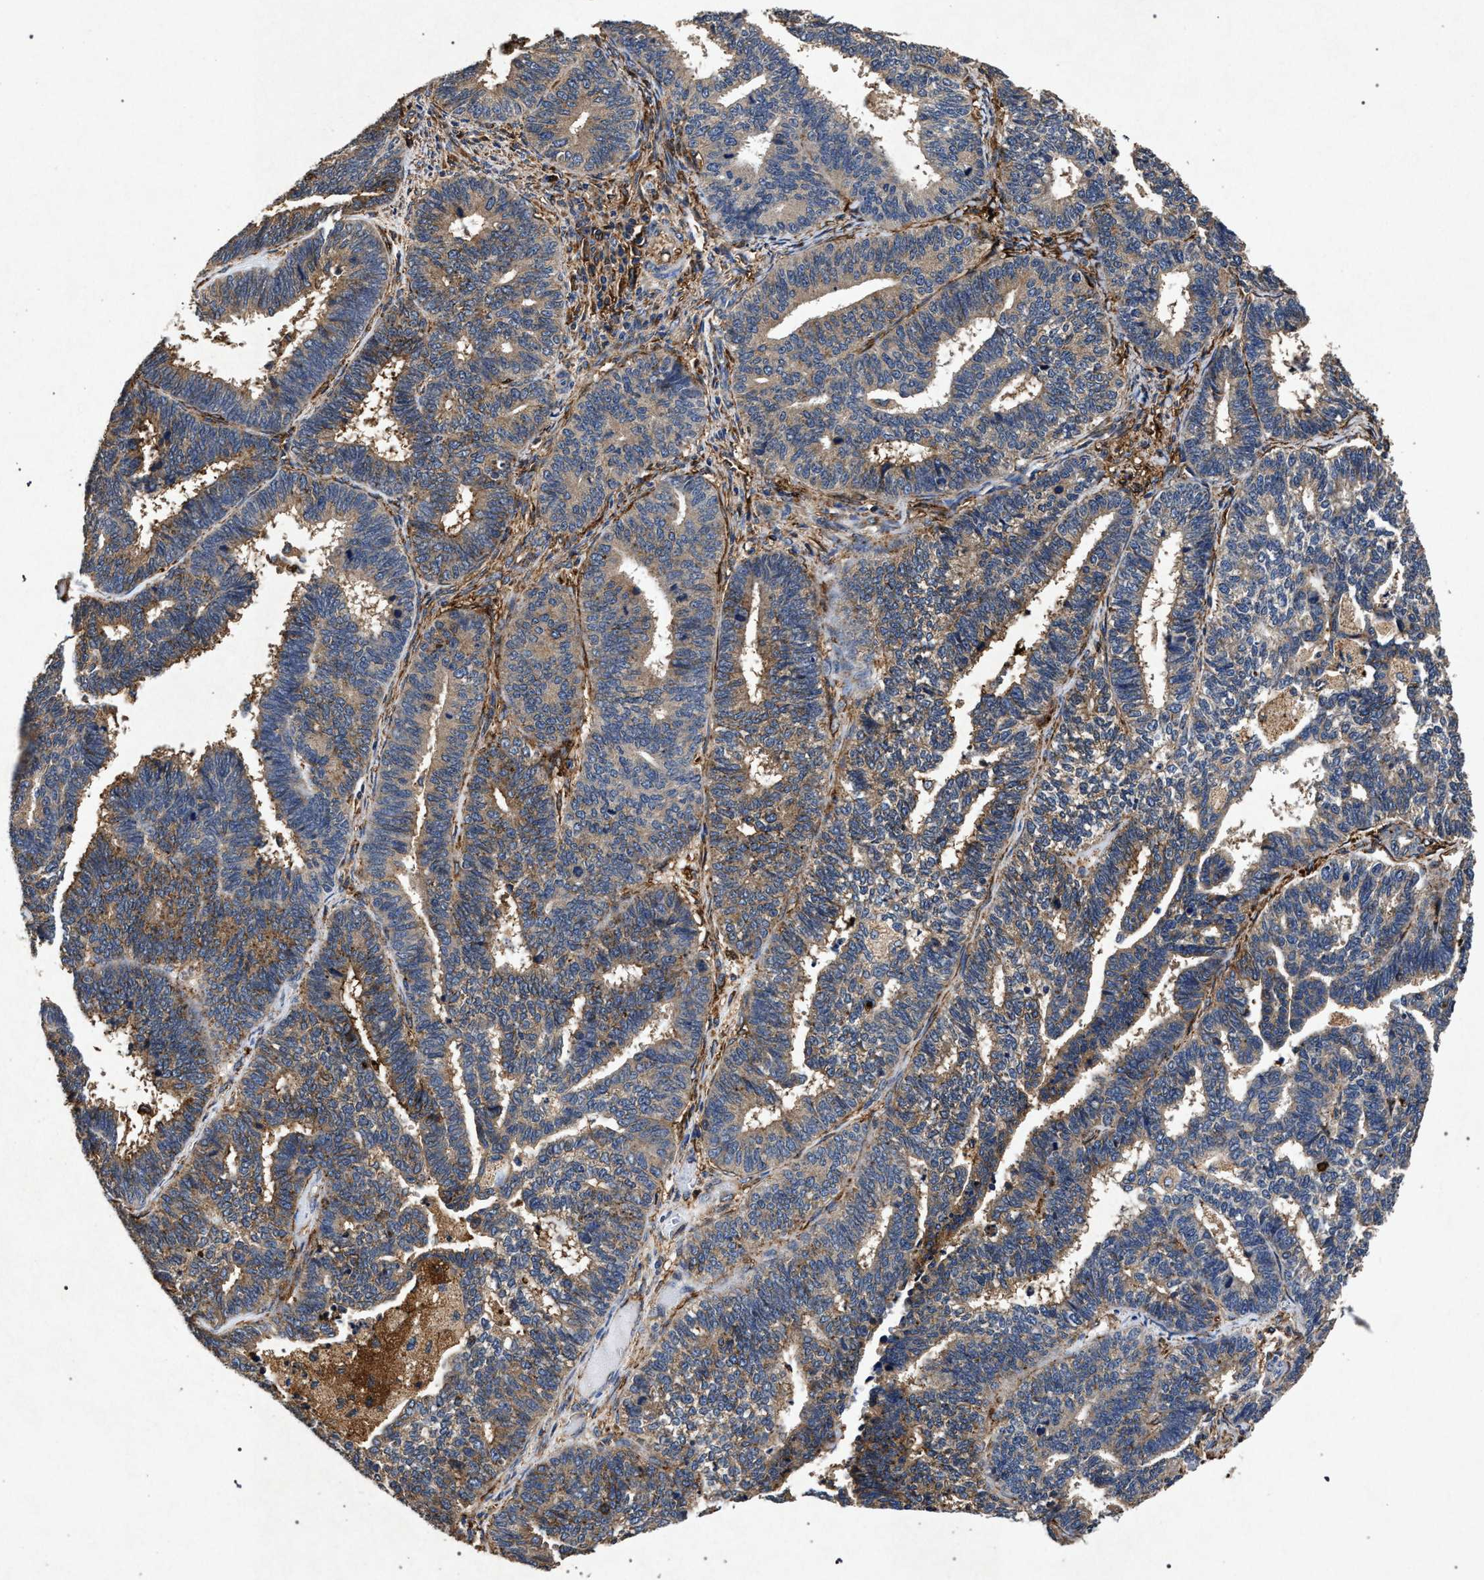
{"staining": {"intensity": "moderate", "quantity": "25%-75%", "location": "cytoplasmic/membranous"}, "tissue": "endometrial cancer", "cell_type": "Tumor cells", "image_type": "cancer", "snomed": [{"axis": "morphology", "description": "Adenocarcinoma, NOS"}, {"axis": "topography", "description": "Endometrium"}], "caption": "Immunohistochemical staining of adenocarcinoma (endometrial) exhibits medium levels of moderate cytoplasmic/membranous staining in approximately 25%-75% of tumor cells.", "gene": "MARCKS", "patient": {"sex": "female", "age": 70}}